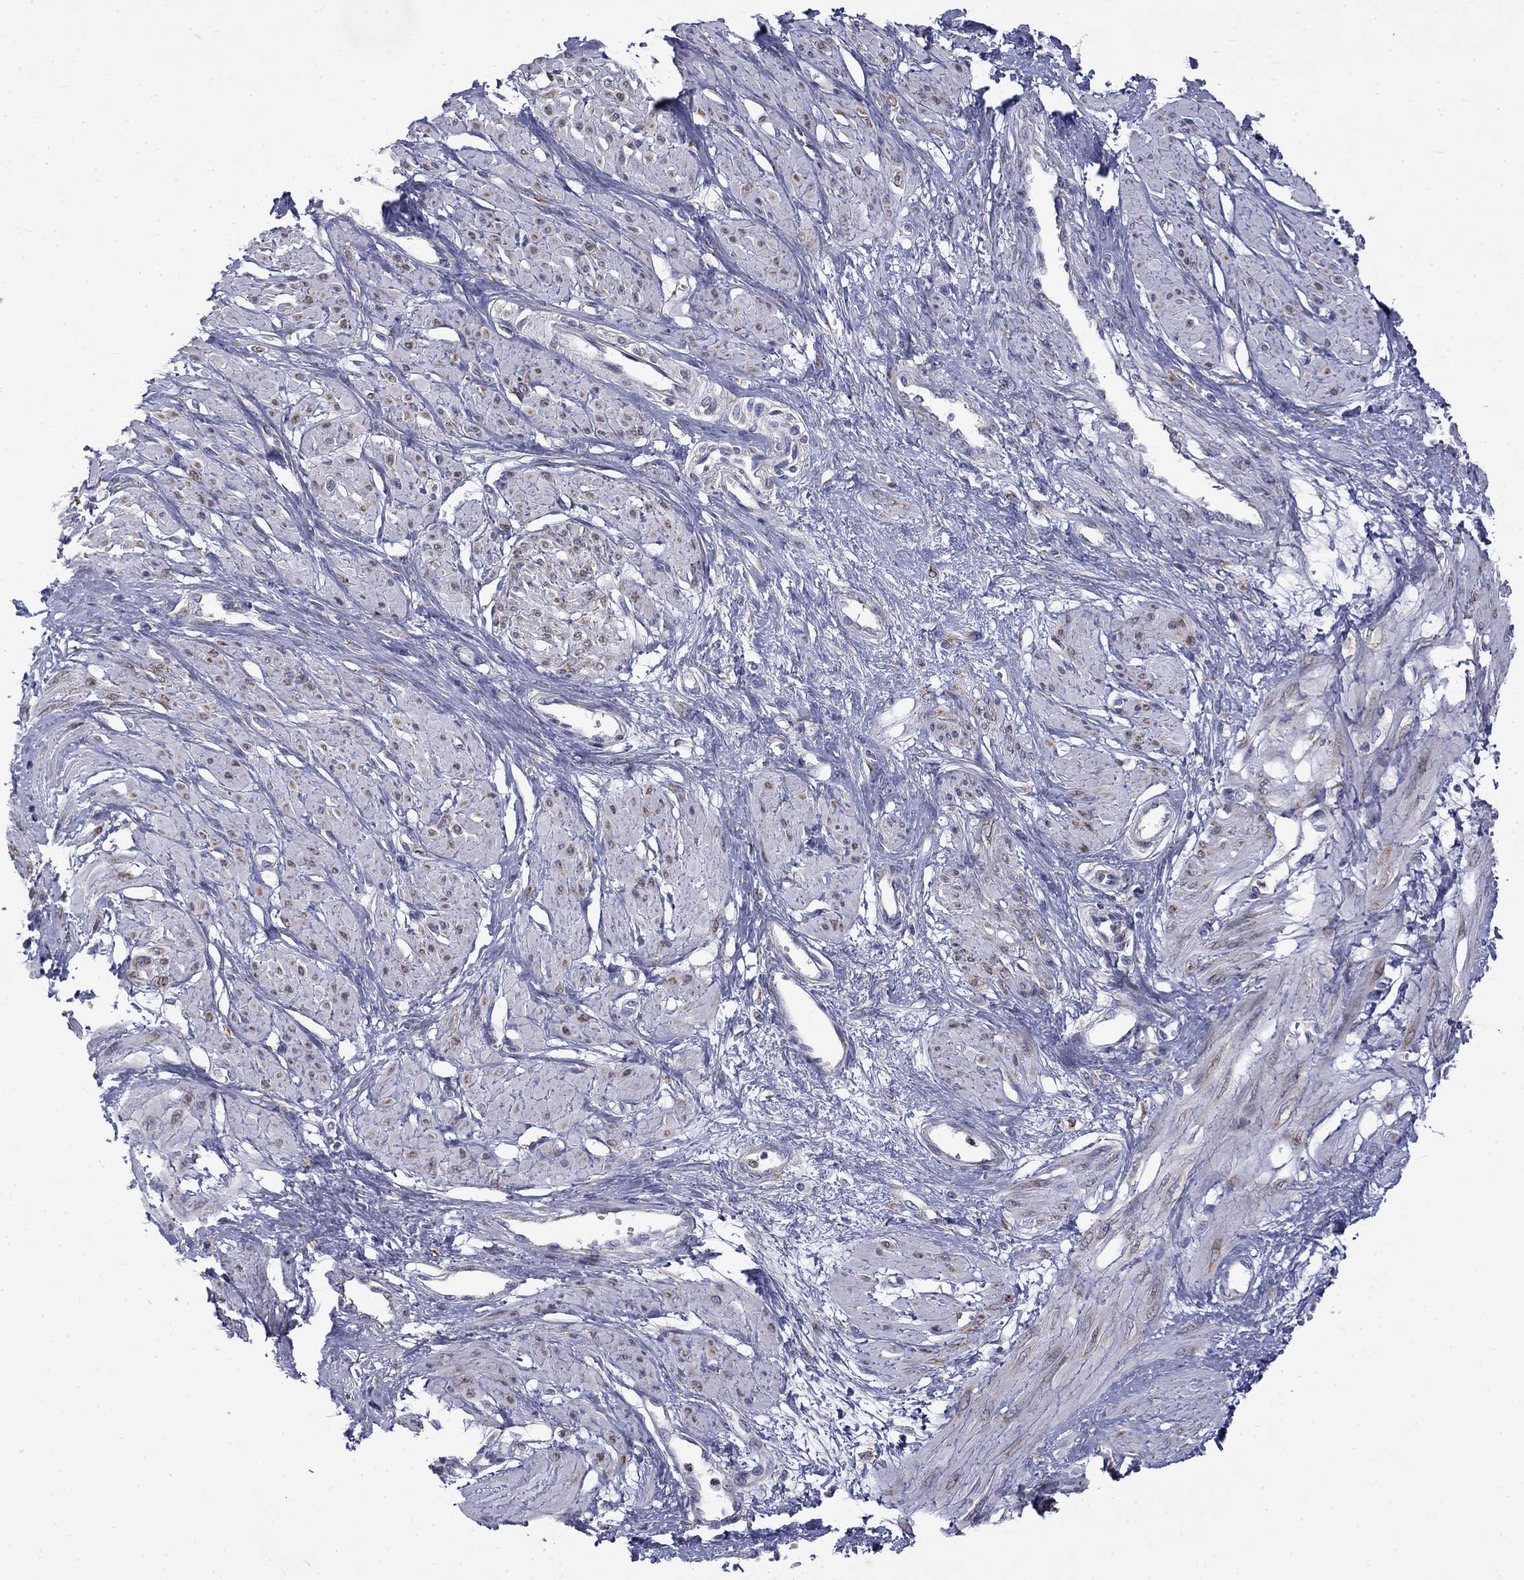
{"staining": {"intensity": "negative", "quantity": "none", "location": "none"}, "tissue": "smooth muscle", "cell_type": "Smooth muscle cells", "image_type": "normal", "snomed": [{"axis": "morphology", "description": "Normal tissue, NOS"}, {"axis": "topography", "description": "Smooth muscle"}, {"axis": "topography", "description": "Uterus"}], "caption": "Smooth muscle was stained to show a protein in brown. There is no significant staining in smooth muscle cells. The staining was performed using DAB to visualize the protein expression in brown, while the nuclei were stained in blue with hematoxylin (Magnification: 20x).", "gene": "PABPC4", "patient": {"sex": "female", "age": 39}}